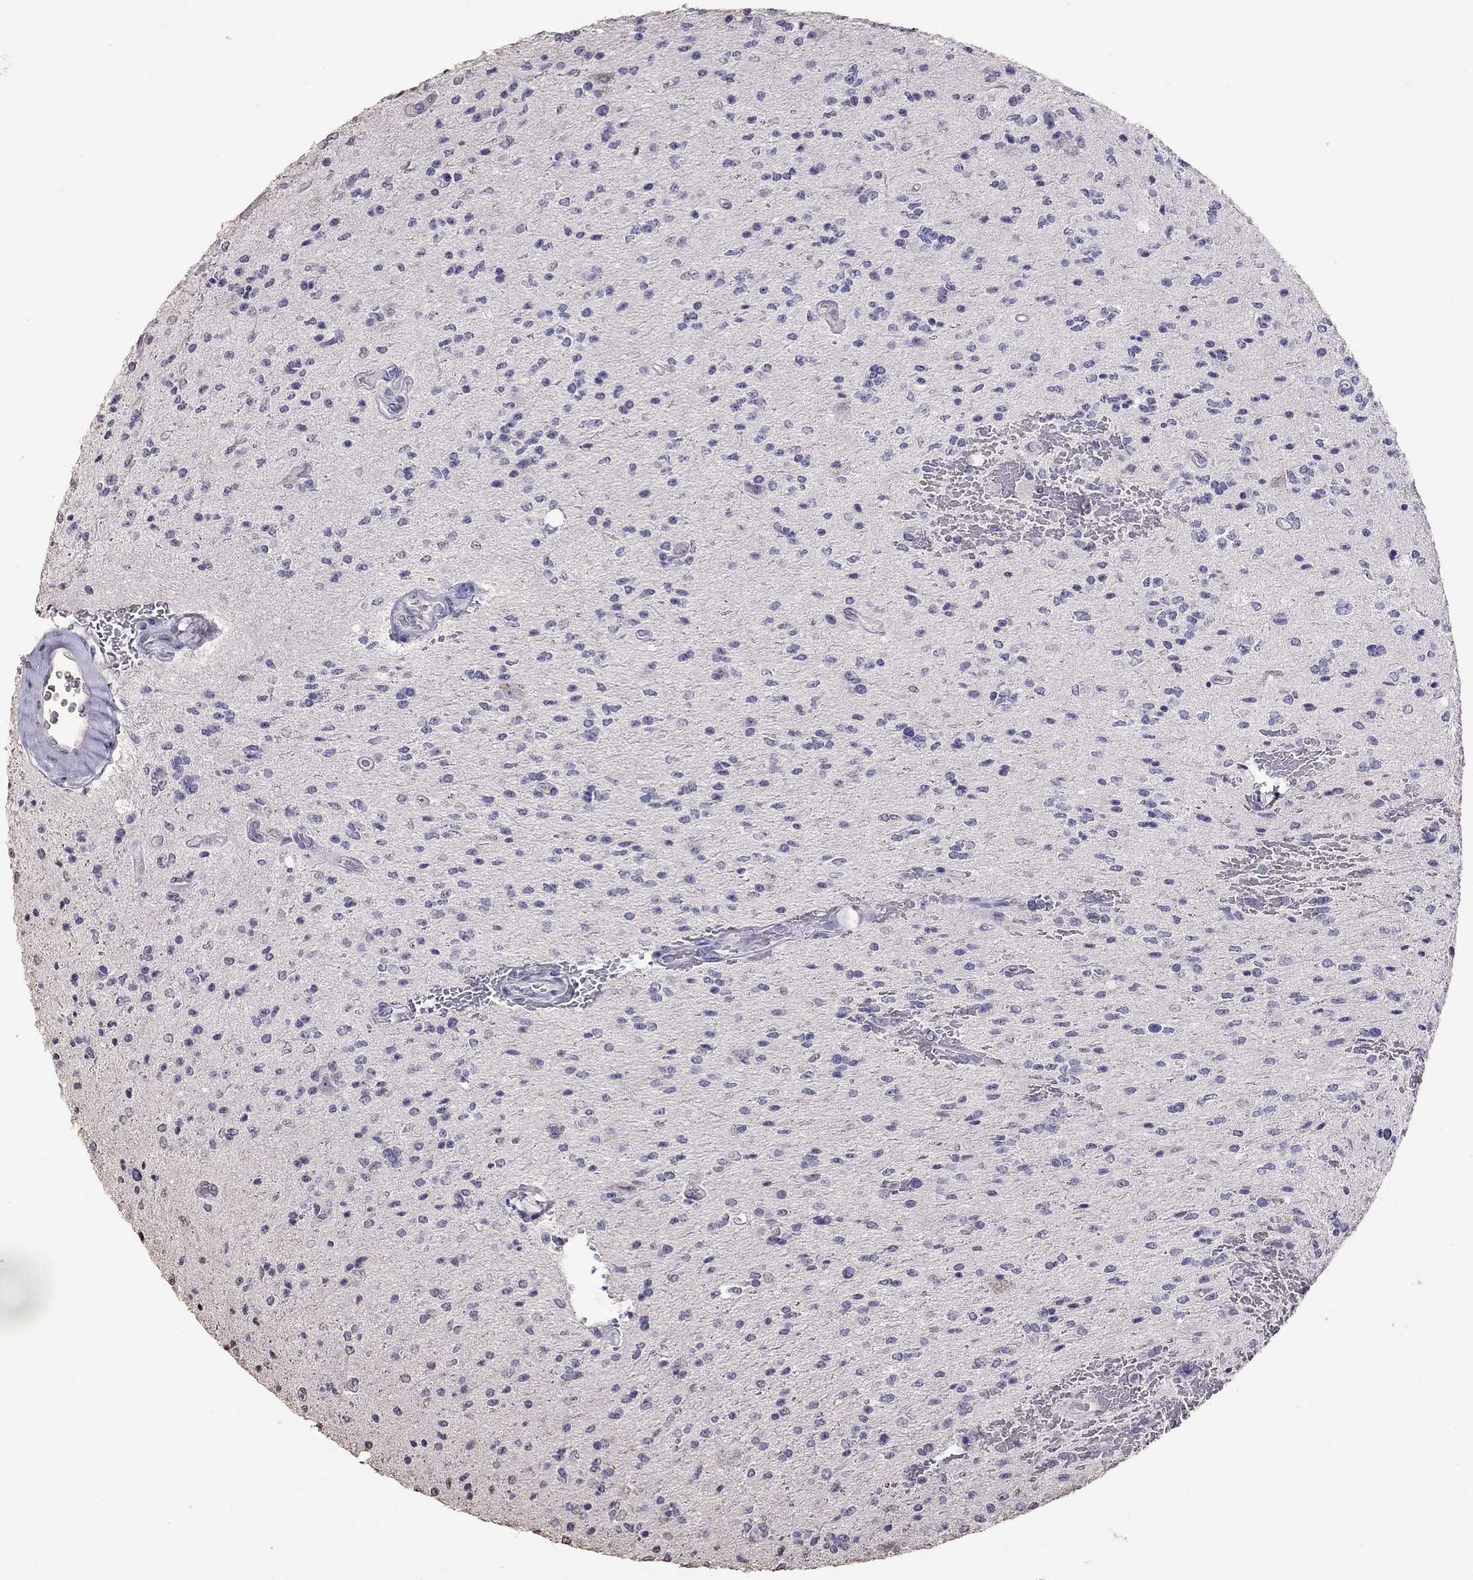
{"staining": {"intensity": "negative", "quantity": "none", "location": "none"}, "tissue": "glioma", "cell_type": "Tumor cells", "image_type": "cancer", "snomed": [{"axis": "morphology", "description": "Glioma, malignant, Low grade"}, {"axis": "topography", "description": "Brain"}], "caption": "Human malignant glioma (low-grade) stained for a protein using immunohistochemistry reveals no positivity in tumor cells.", "gene": "SUN3", "patient": {"sex": "male", "age": 67}}